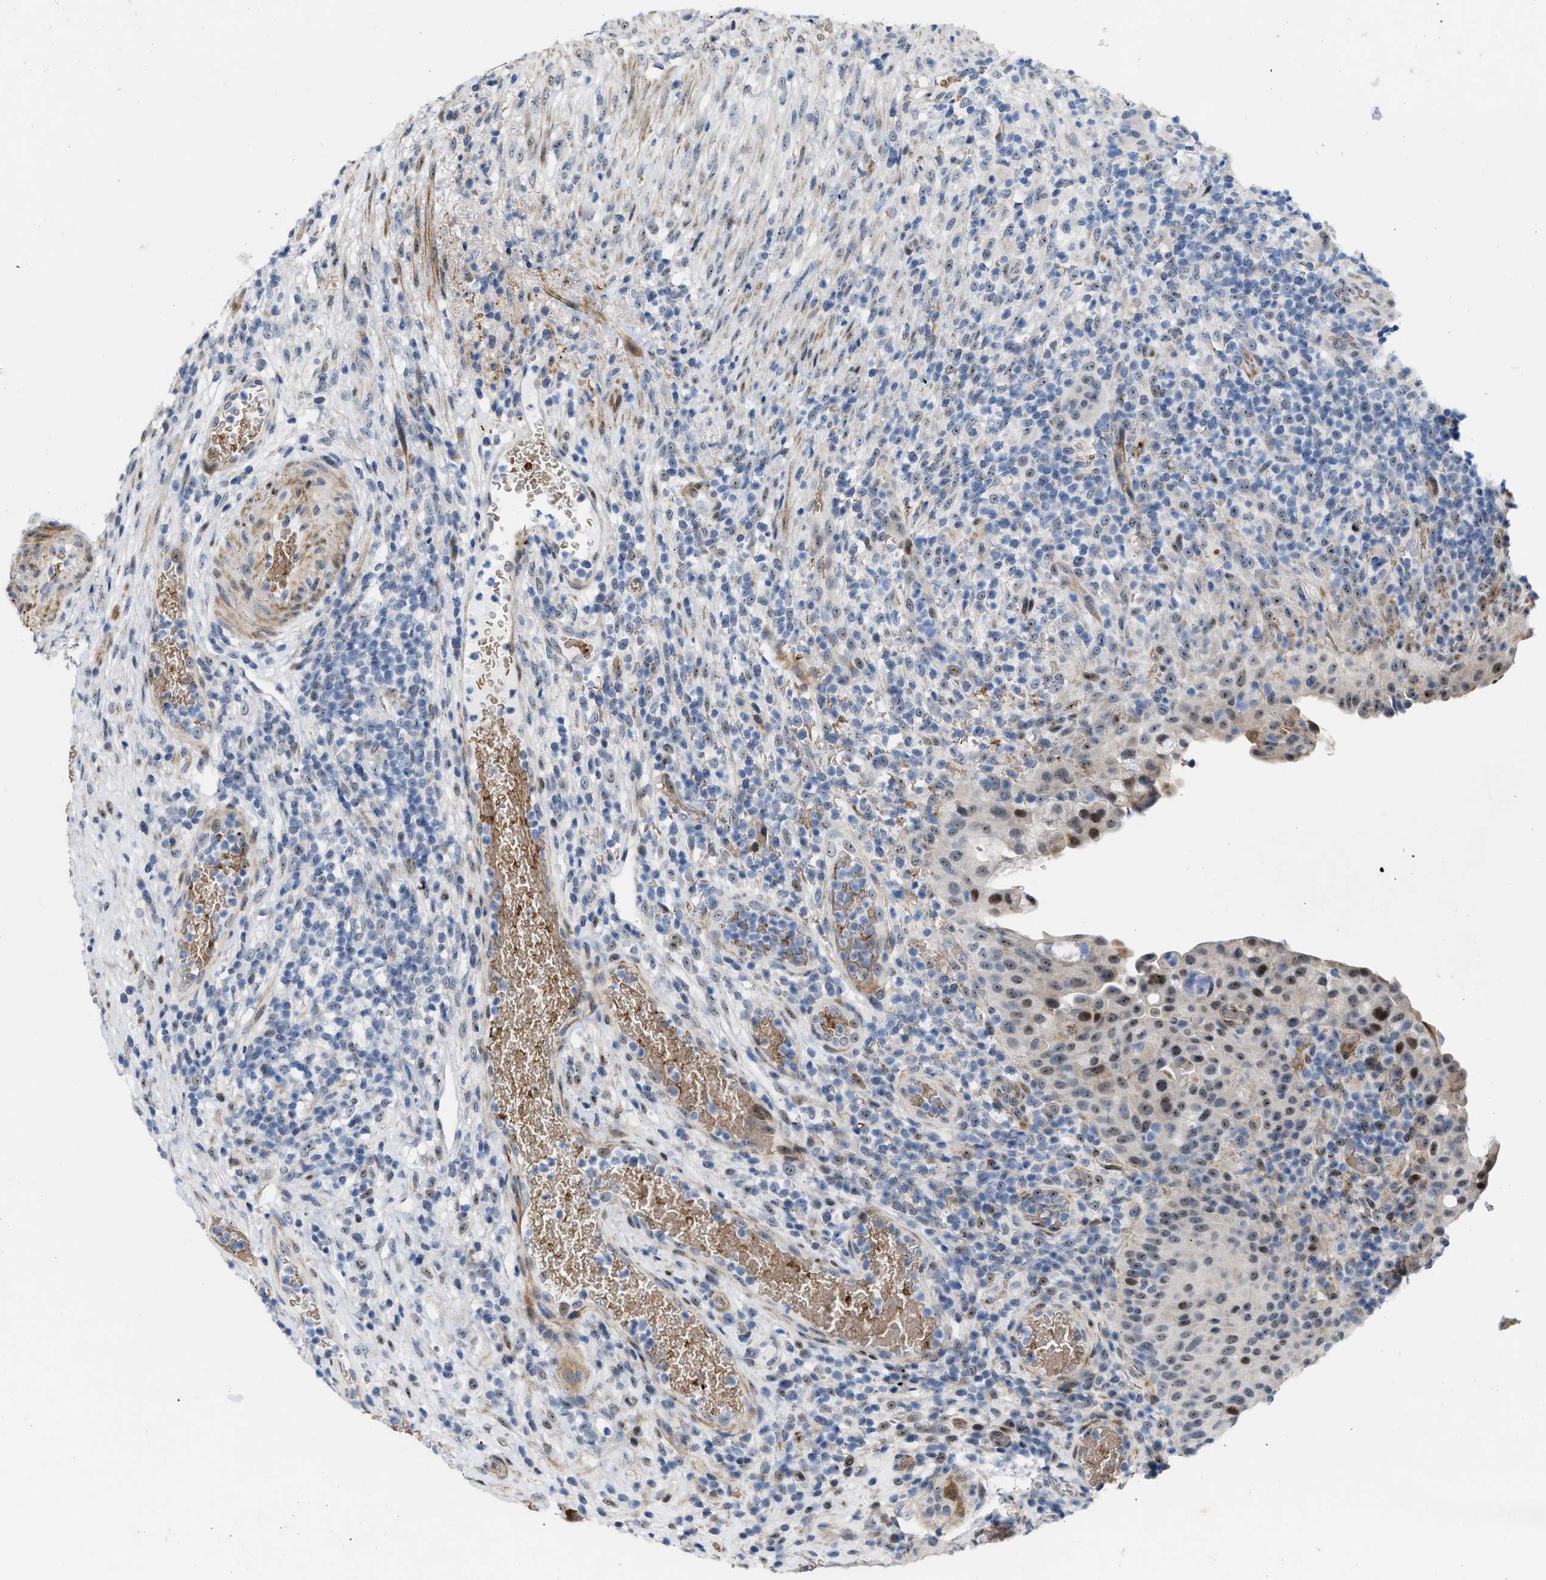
{"staining": {"intensity": "moderate", "quantity": ">75%", "location": "nuclear"}, "tissue": "urothelial cancer", "cell_type": "Tumor cells", "image_type": "cancer", "snomed": [{"axis": "morphology", "description": "Urothelial carcinoma, Low grade"}, {"axis": "topography", "description": "Urinary bladder"}], "caption": "Moderate nuclear protein staining is identified in approximately >75% of tumor cells in urothelial carcinoma (low-grade).", "gene": "POLR1F", "patient": {"sex": "female", "age": 75}}